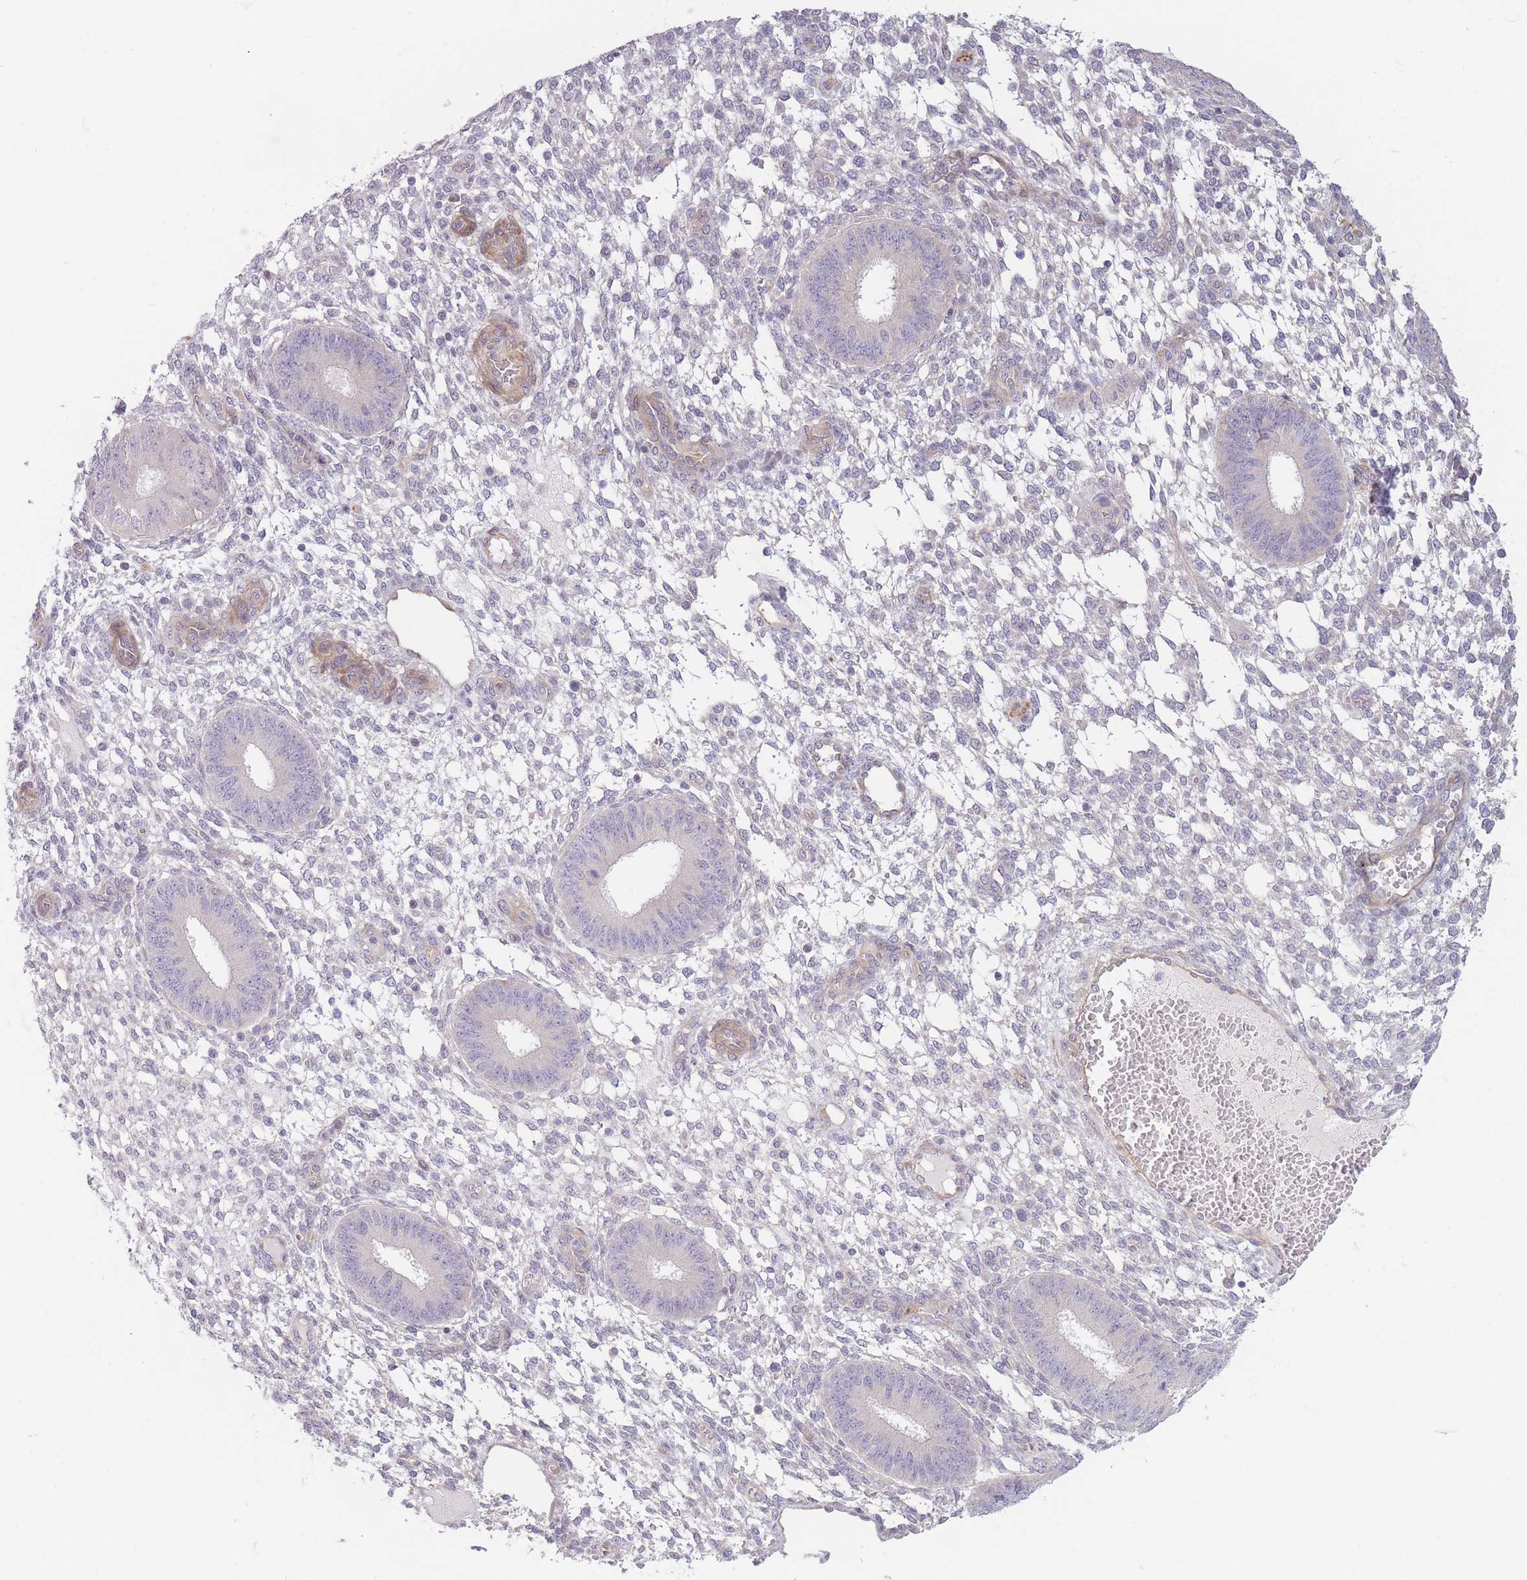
{"staining": {"intensity": "negative", "quantity": "none", "location": "none"}, "tissue": "endometrium", "cell_type": "Cells in endometrial stroma", "image_type": "normal", "snomed": [{"axis": "morphology", "description": "Normal tissue, NOS"}, {"axis": "topography", "description": "Endometrium"}], "caption": "DAB (3,3'-diaminobenzidine) immunohistochemical staining of normal endometrium exhibits no significant staining in cells in endometrial stroma. Brightfield microscopy of immunohistochemistry (IHC) stained with DAB (brown) and hematoxylin (blue), captured at high magnification.", "gene": "SLC7A6", "patient": {"sex": "female", "age": 49}}